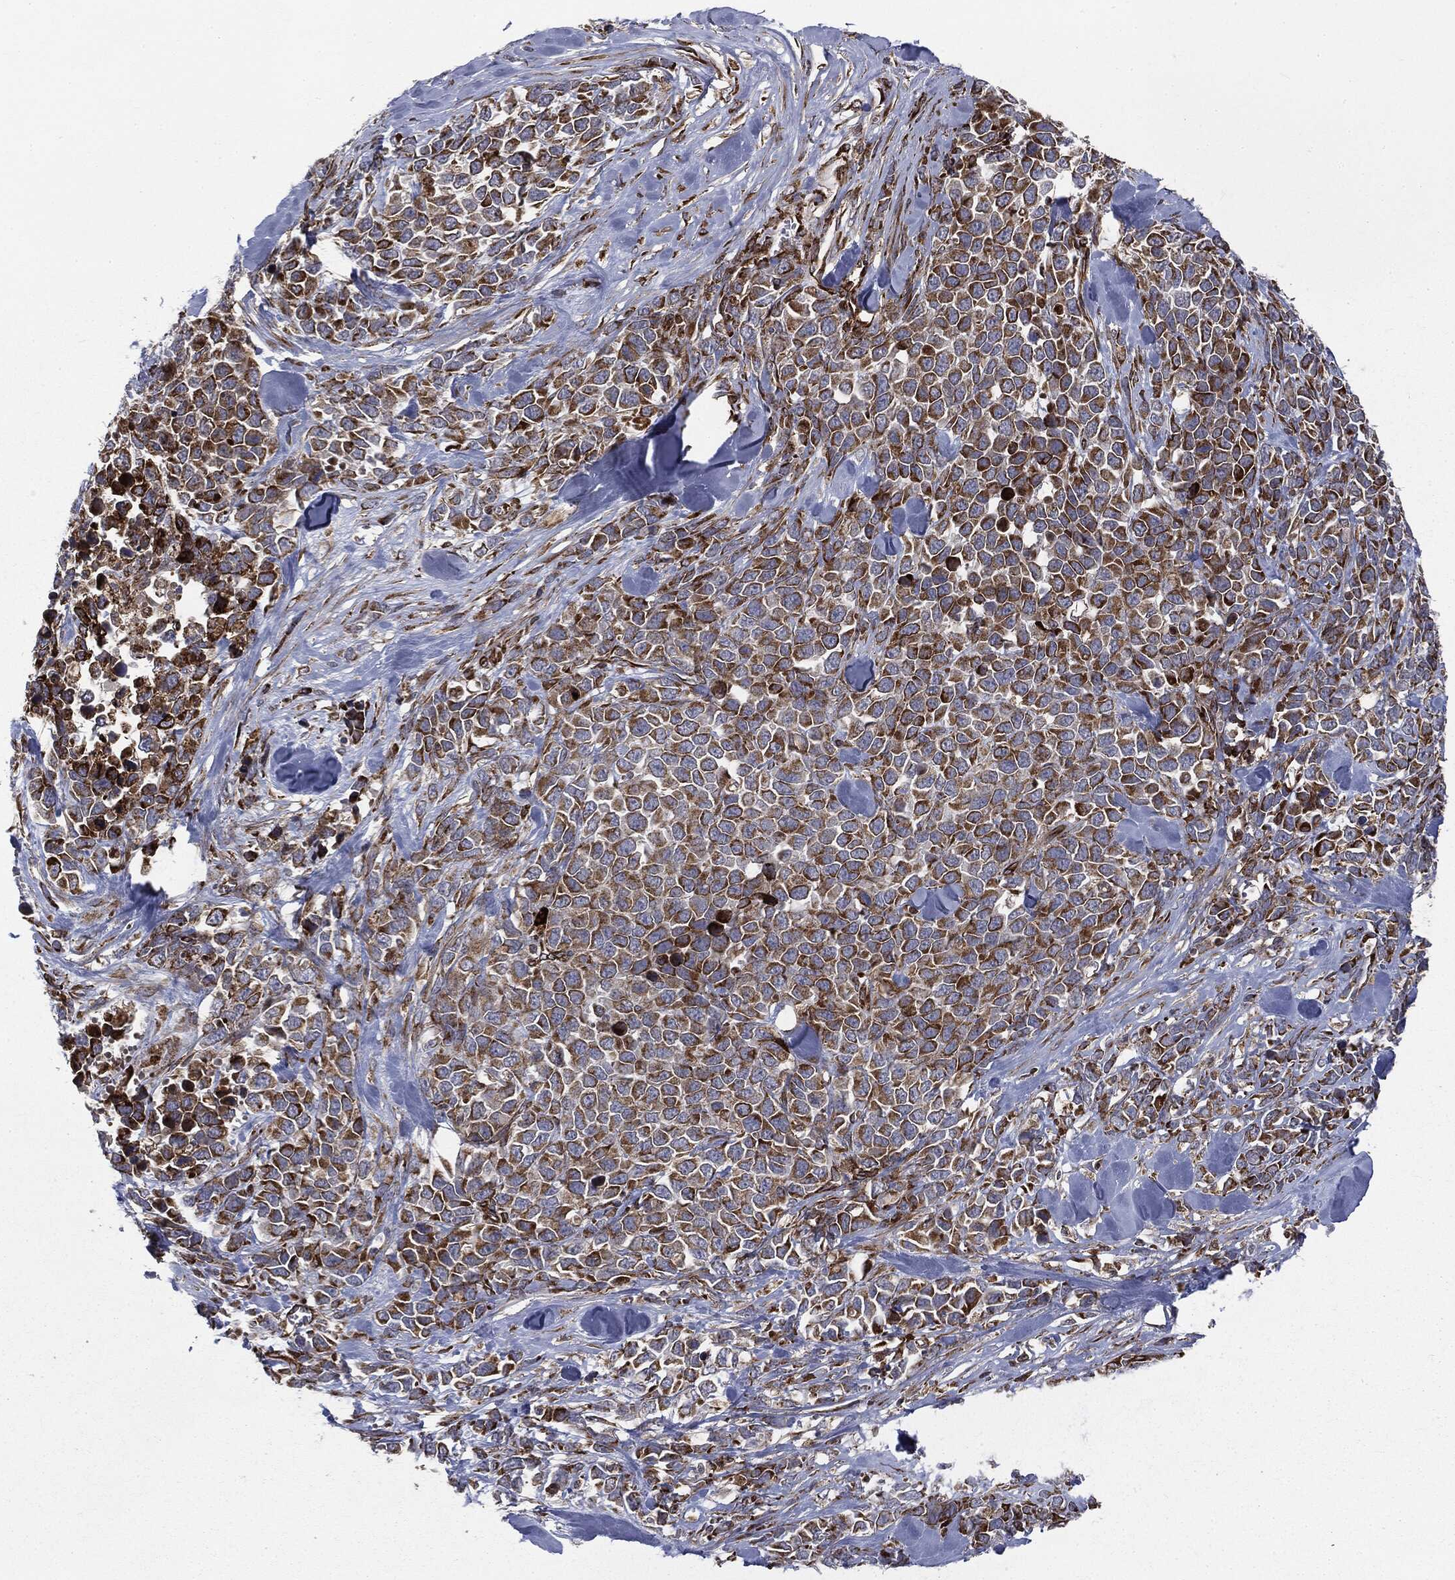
{"staining": {"intensity": "strong", "quantity": ">75%", "location": "cytoplasmic/membranous"}, "tissue": "melanoma", "cell_type": "Tumor cells", "image_type": "cancer", "snomed": [{"axis": "morphology", "description": "Malignant melanoma, Metastatic site"}, {"axis": "topography", "description": "Skin"}], "caption": "An image of malignant melanoma (metastatic site) stained for a protein demonstrates strong cytoplasmic/membranous brown staining in tumor cells.", "gene": "CYLD", "patient": {"sex": "male", "age": 84}}